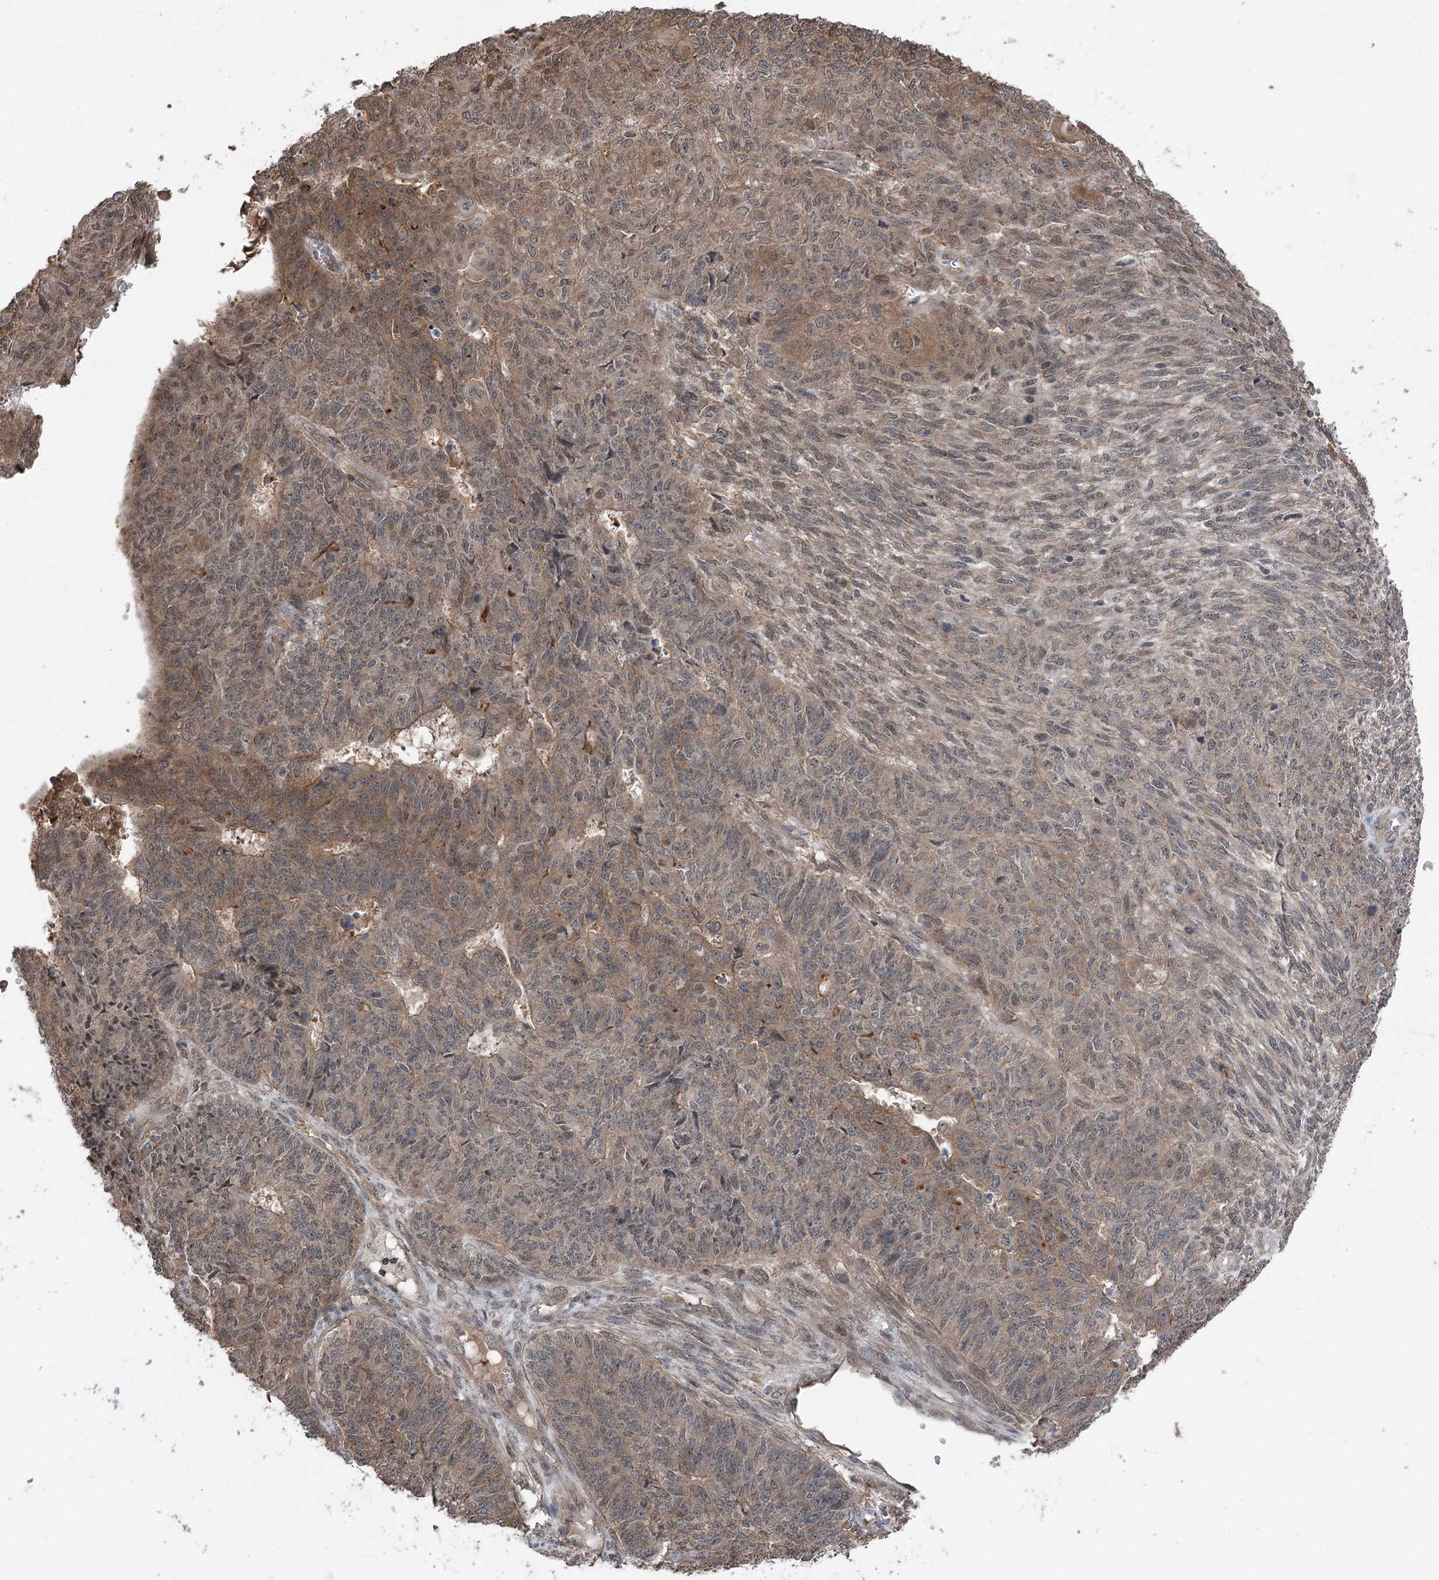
{"staining": {"intensity": "moderate", "quantity": ">75%", "location": "cytoplasmic/membranous"}, "tissue": "endometrial cancer", "cell_type": "Tumor cells", "image_type": "cancer", "snomed": [{"axis": "morphology", "description": "Adenocarcinoma, NOS"}, {"axis": "topography", "description": "Endometrium"}], "caption": "Tumor cells reveal medium levels of moderate cytoplasmic/membranous expression in approximately >75% of cells in human endometrial cancer.", "gene": "CCSER2", "patient": {"sex": "female", "age": 32}}